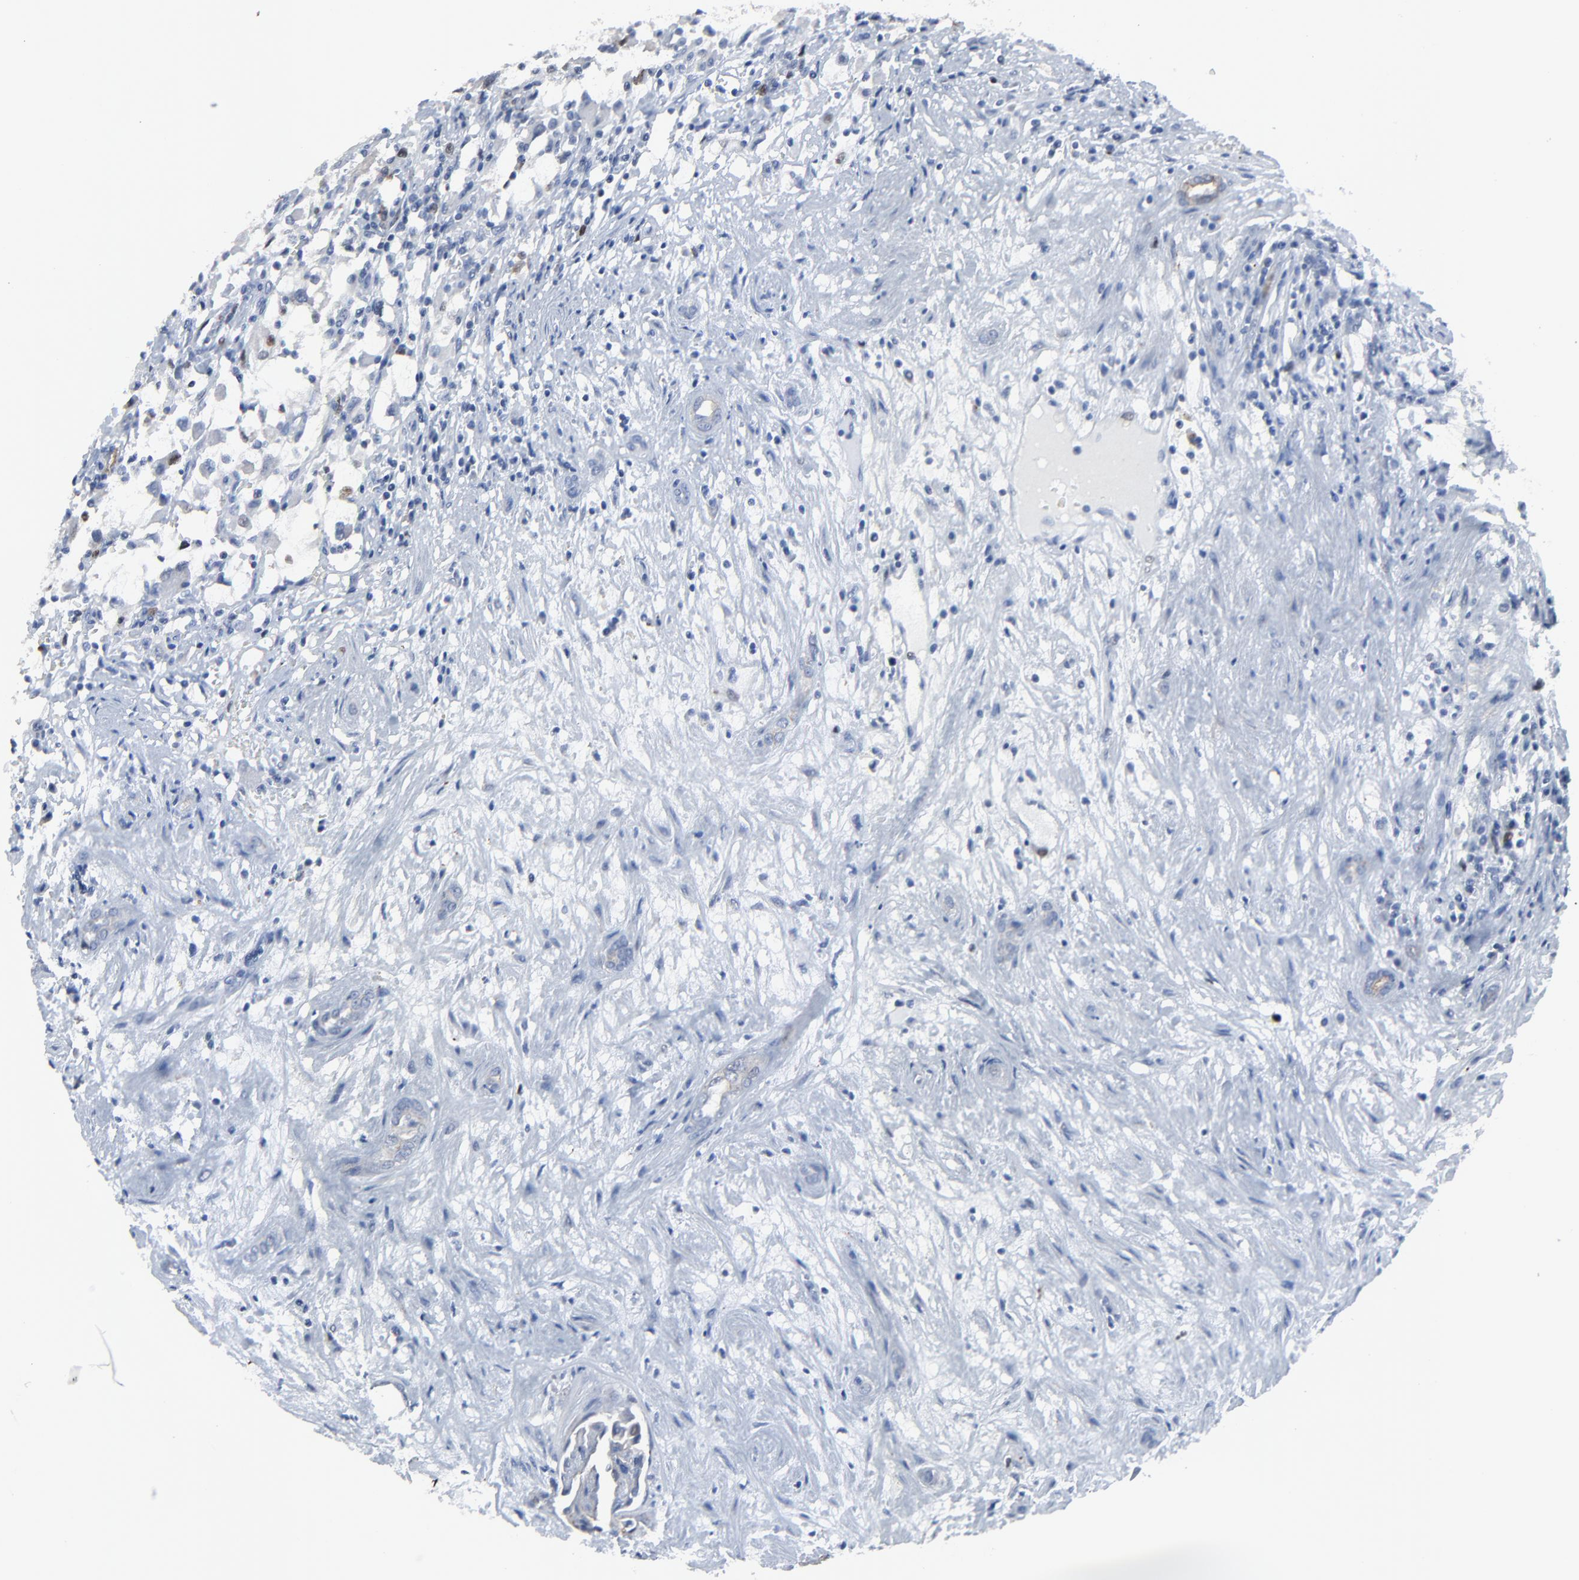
{"staining": {"intensity": "weak", "quantity": "<25%", "location": "nuclear"}, "tissue": "renal cancer", "cell_type": "Tumor cells", "image_type": "cancer", "snomed": [{"axis": "morphology", "description": "Adenocarcinoma, NOS"}, {"axis": "topography", "description": "Kidney"}], "caption": "Tumor cells are negative for protein expression in human renal adenocarcinoma.", "gene": "BIRC3", "patient": {"sex": "female", "age": 52}}